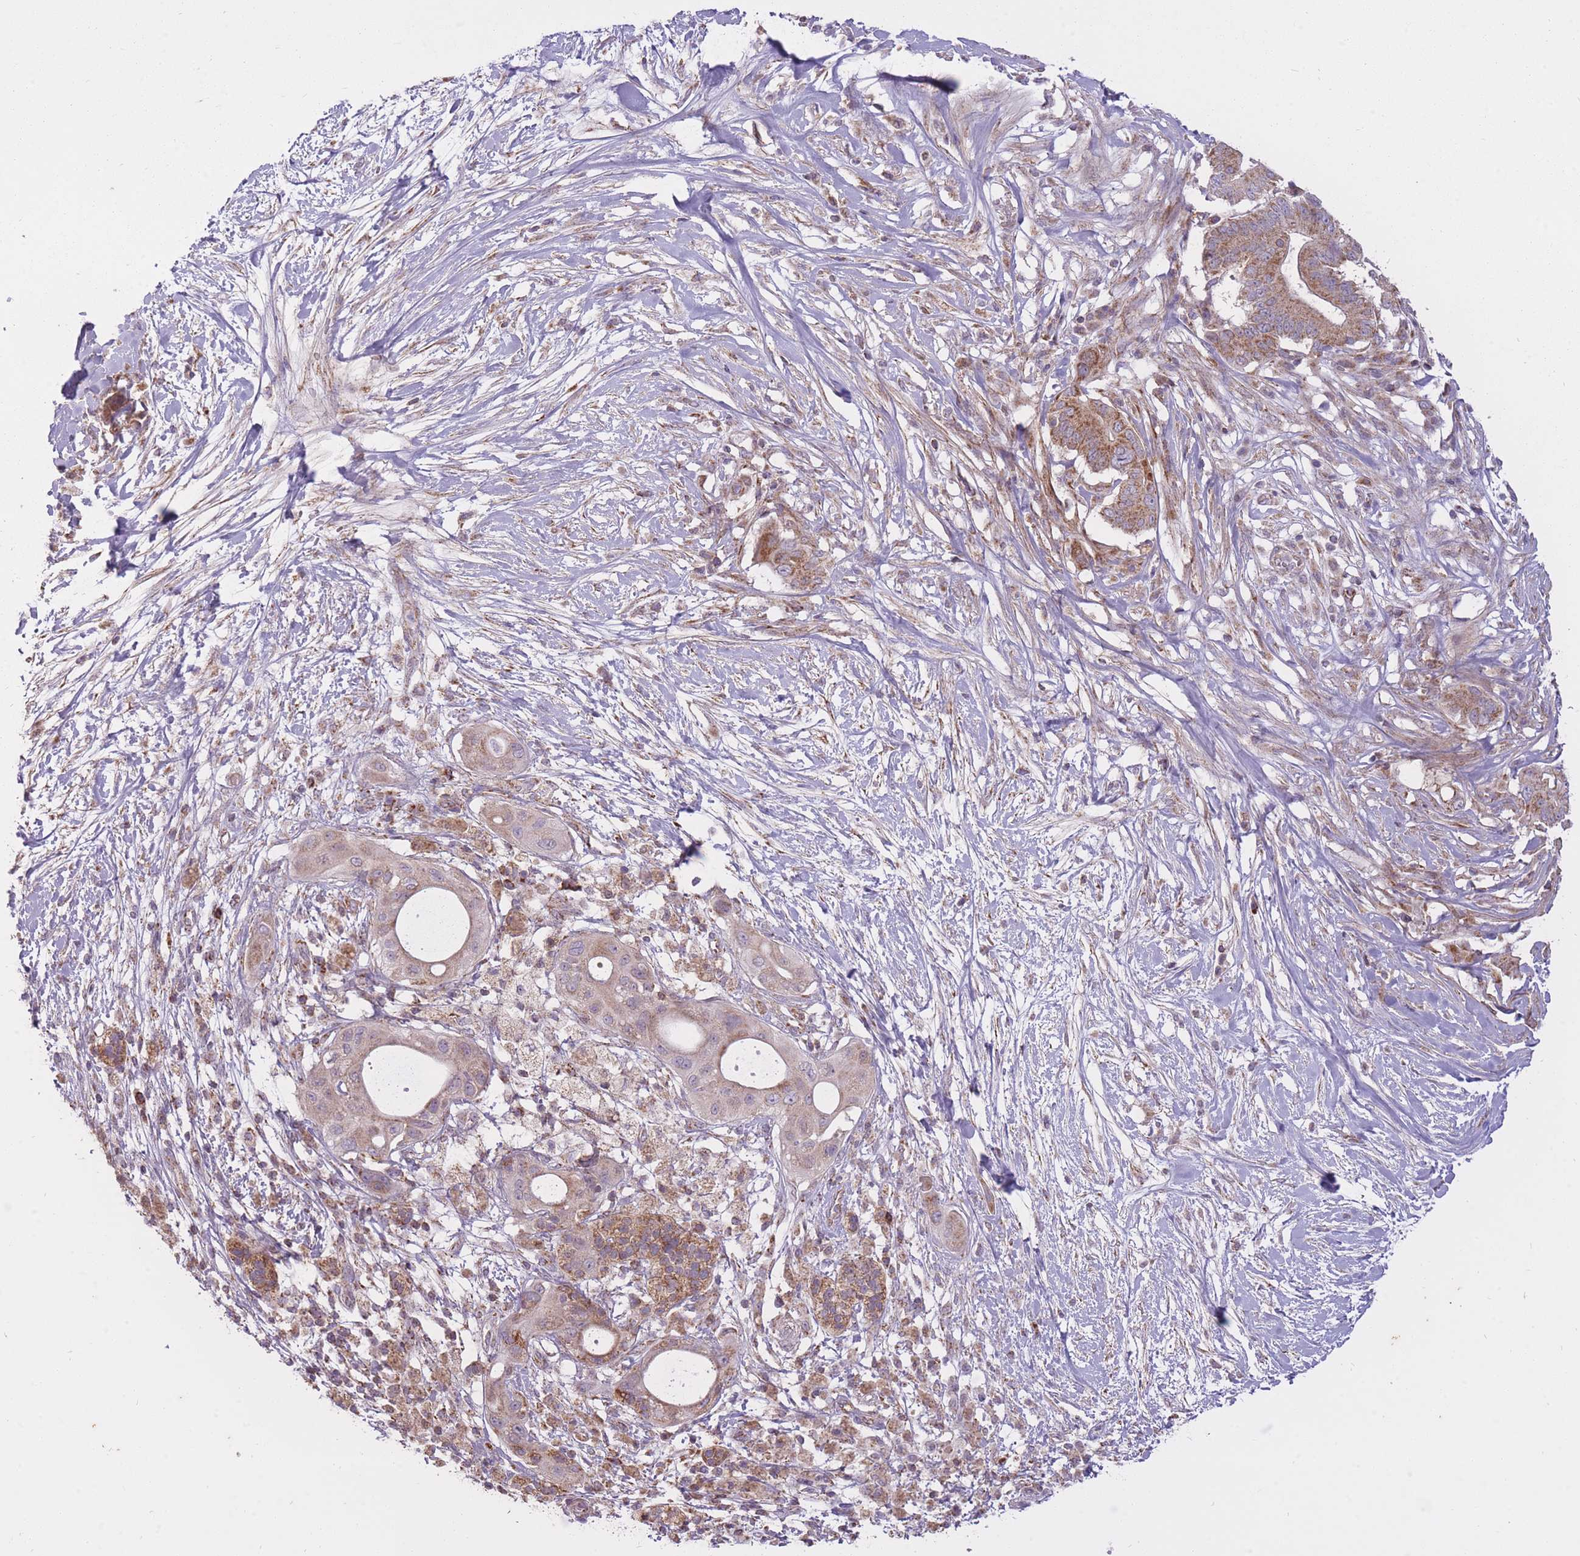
{"staining": {"intensity": "moderate", "quantity": "25%-75%", "location": "cytoplasmic/membranous"}, "tissue": "pancreatic cancer", "cell_type": "Tumor cells", "image_type": "cancer", "snomed": [{"axis": "morphology", "description": "Adenocarcinoma, NOS"}, {"axis": "topography", "description": "Pancreas"}], "caption": "Adenocarcinoma (pancreatic) stained with a protein marker demonstrates moderate staining in tumor cells.", "gene": "LIN7C", "patient": {"sex": "male", "age": 68}}